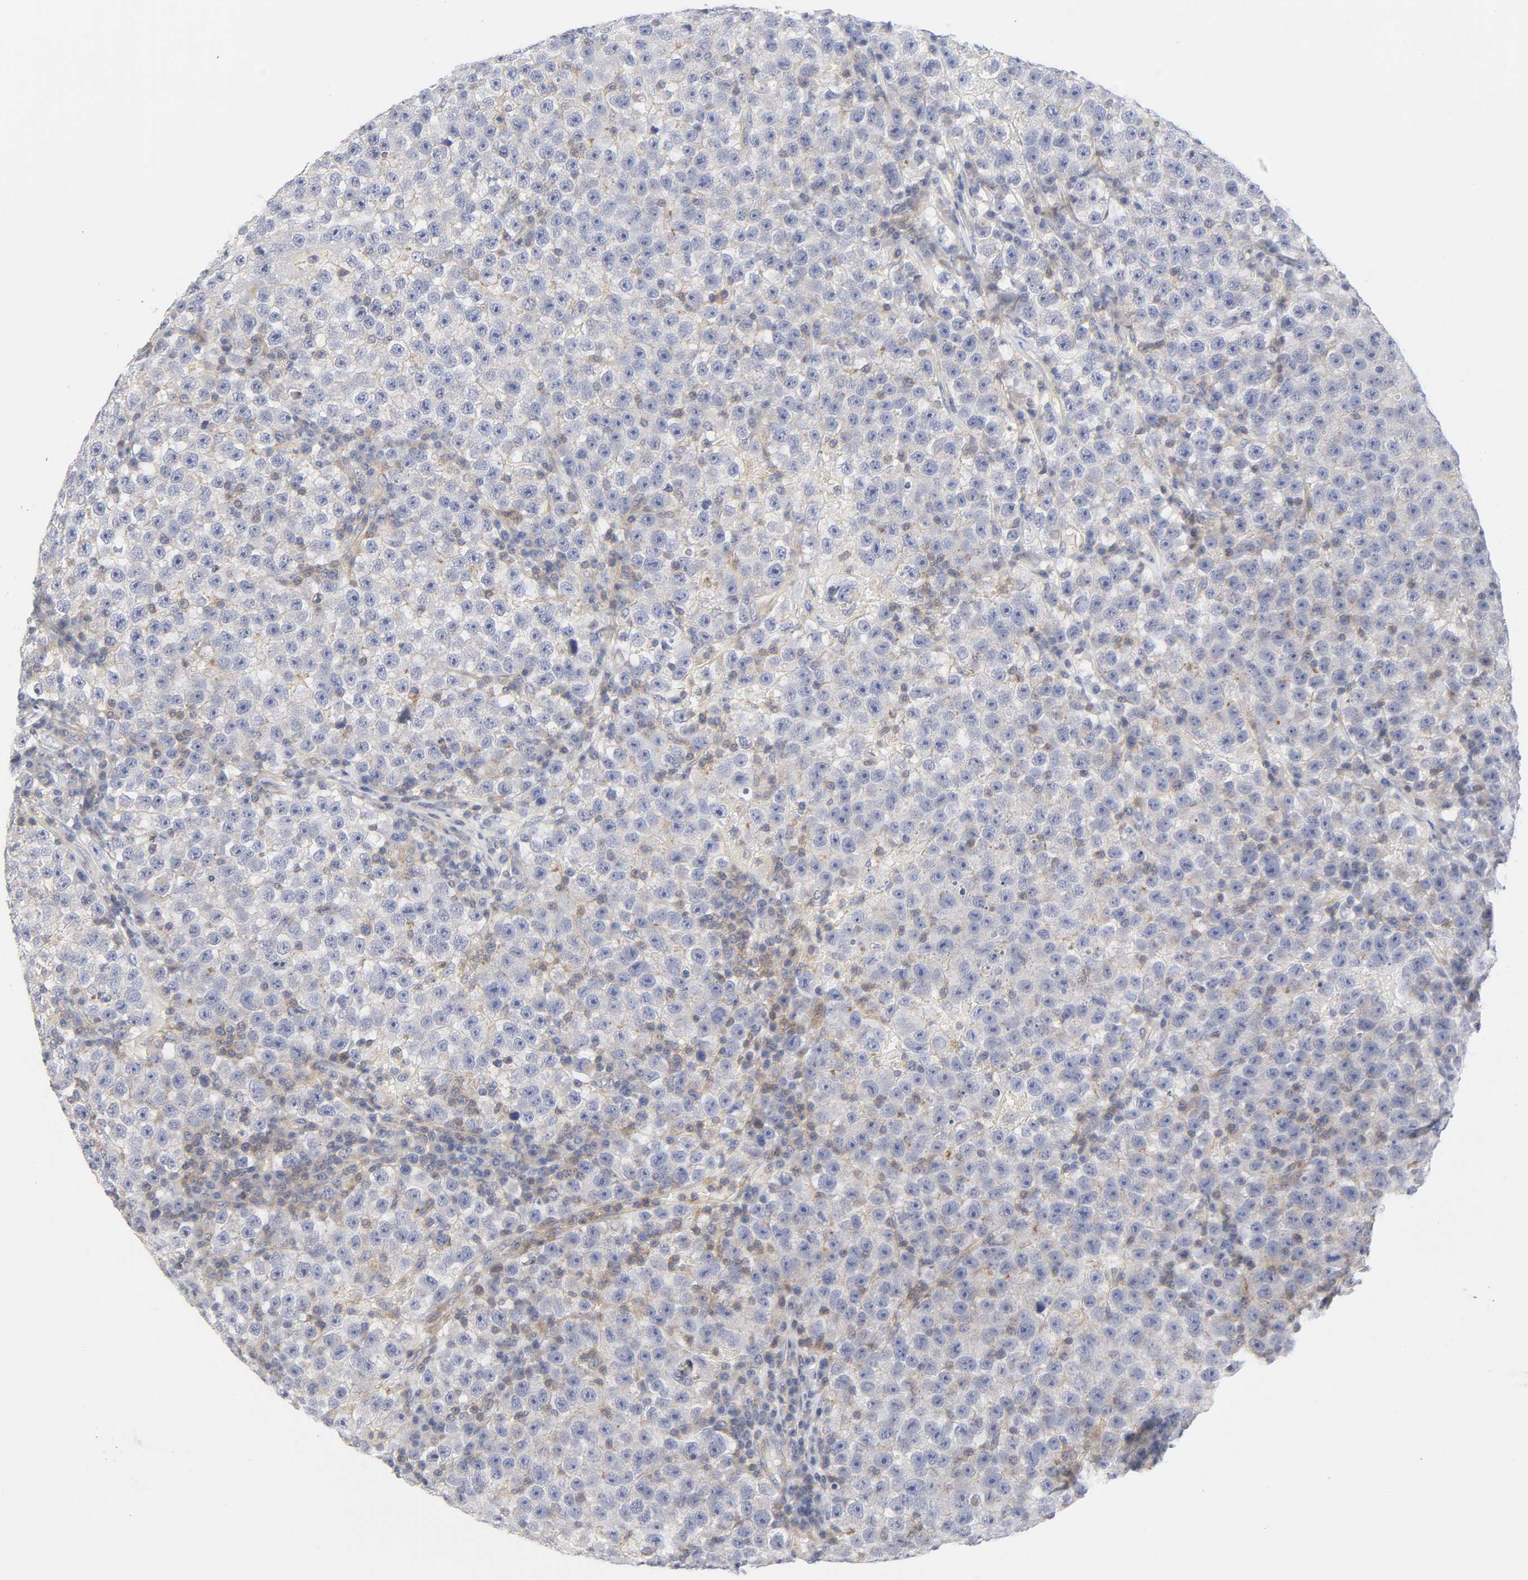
{"staining": {"intensity": "negative", "quantity": "none", "location": "none"}, "tissue": "testis cancer", "cell_type": "Tumor cells", "image_type": "cancer", "snomed": [{"axis": "morphology", "description": "Seminoma, NOS"}, {"axis": "topography", "description": "Testis"}], "caption": "Immunohistochemistry of human testis seminoma displays no expression in tumor cells.", "gene": "ROCK1", "patient": {"sex": "male", "age": 22}}